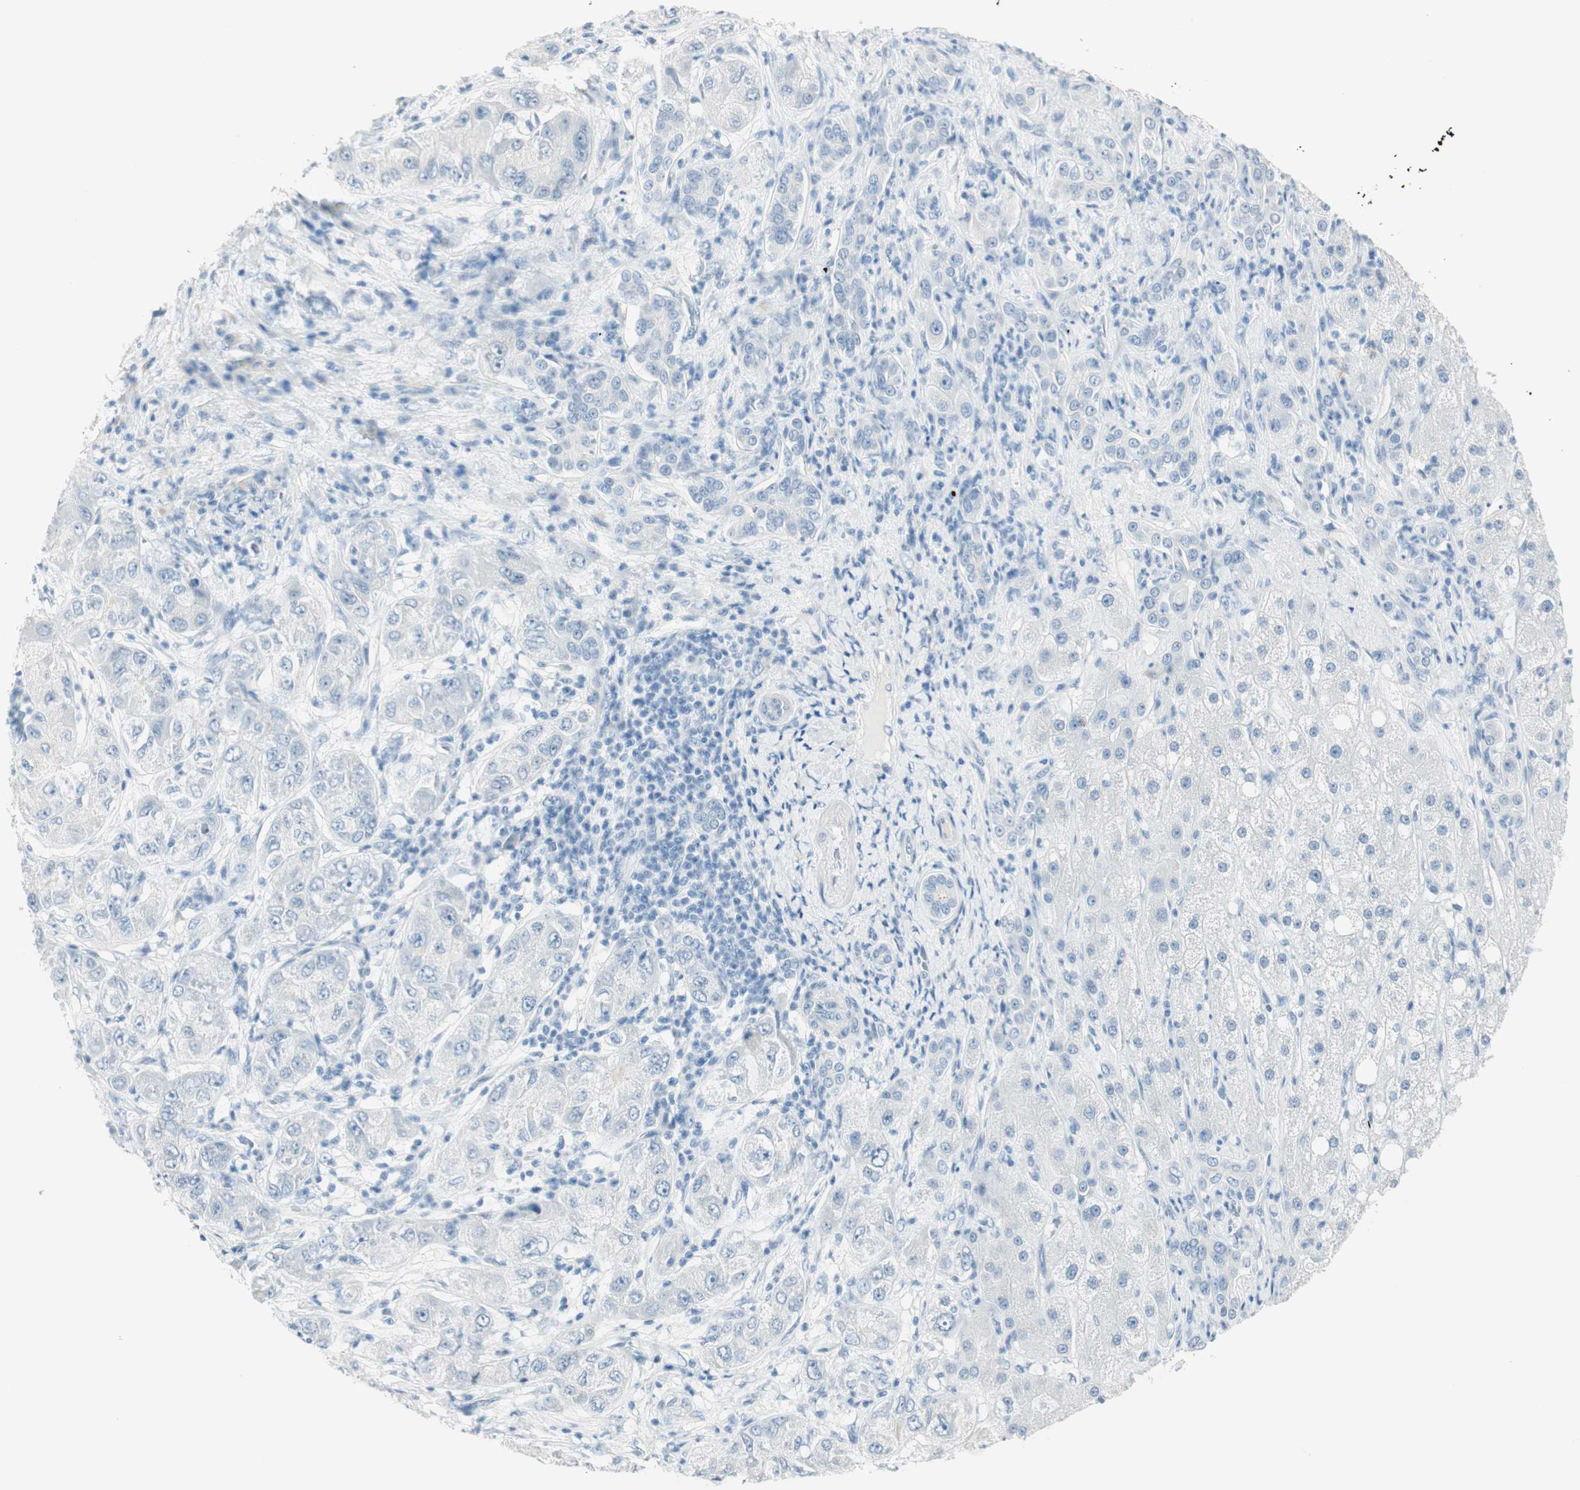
{"staining": {"intensity": "negative", "quantity": "none", "location": "none"}, "tissue": "liver cancer", "cell_type": "Tumor cells", "image_type": "cancer", "snomed": [{"axis": "morphology", "description": "Carcinoma, Hepatocellular, NOS"}, {"axis": "topography", "description": "Liver"}], "caption": "Photomicrograph shows no protein positivity in tumor cells of liver cancer tissue.", "gene": "MLLT10", "patient": {"sex": "male", "age": 80}}